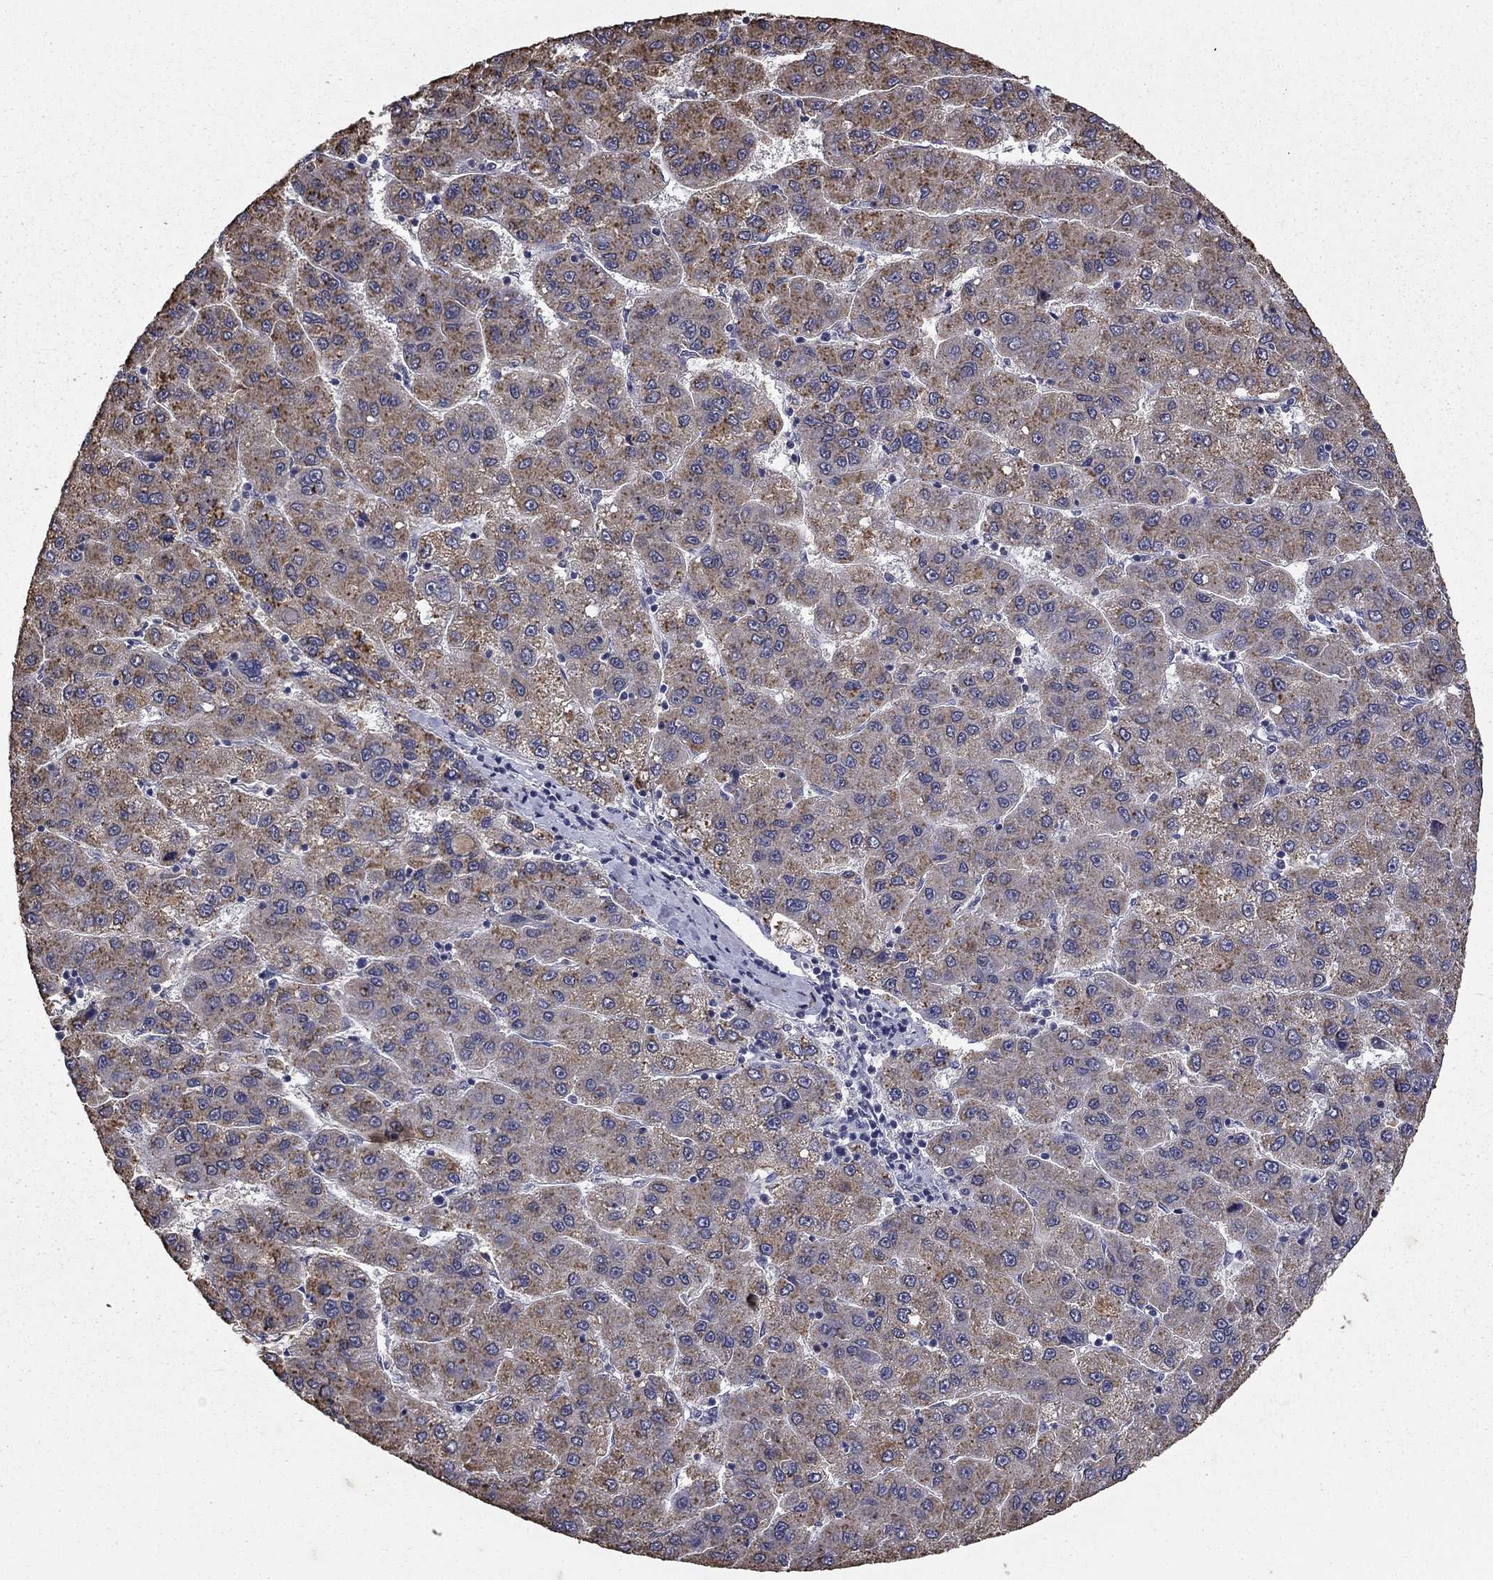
{"staining": {"intensity": "weak", "quantity": ">75%", "location": "cytoplasmic/membranous"}, "tissue": "liver cancer", "cell_type": "Tumor cells", "image_type": "cancer", "snomed": [{"axis": "morphology", "description": "Carcinoma, Hepatocellular, NOS"}, {"axis": "topography", "description": "Liver"}], "caption": "Protein expression analysis of human hepatocellular carcinoma (liver) reveals weak cytoplasmic/membranous positivity in about >75% of tumor cells.", "gene": "MFAP3L", "patient": {"sex": "female", "age": 82}}